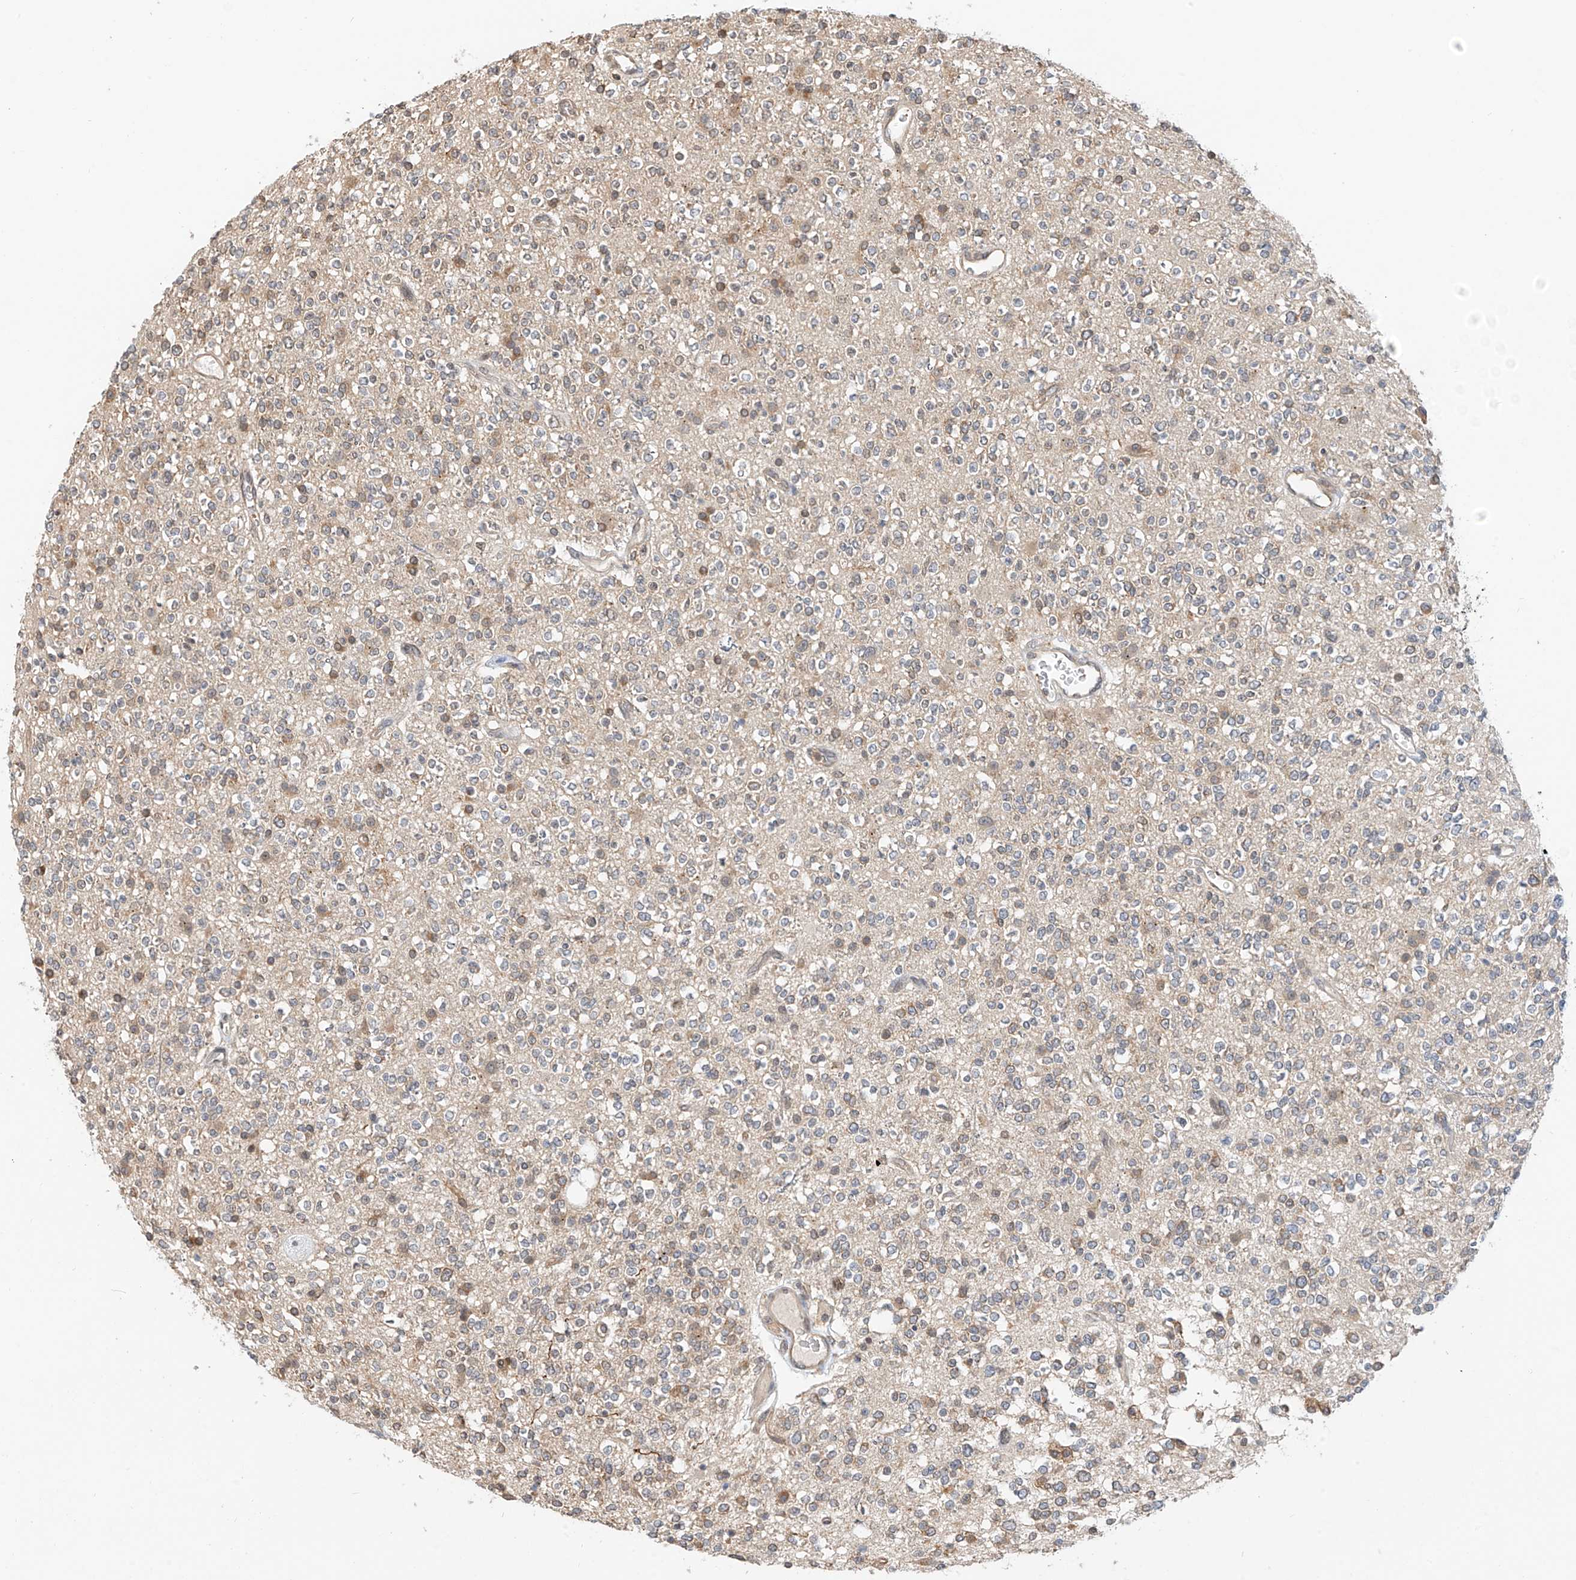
{"staining": {"intensity": "moderate", "quantity": "<25%", "location": "cytoplasmic/membranous"}, "tissue": "glioma", "cell_type": "Tumor cells", "image_type": "cancer", "snomed": [{"axis": "morphology", "description": "Glioma, malignant, High grade"}, {"axis": "topography", "description": "Brain"}], "caption": "A photomicrograph of glioma stained for a protein reveals moderate cytoplasmic/membranous brown staining in tumor cells. (IHC, brightfield microscopy, high magnification).", "gene": "PPA2", "patient": {"sex": "male", "age": 34}}